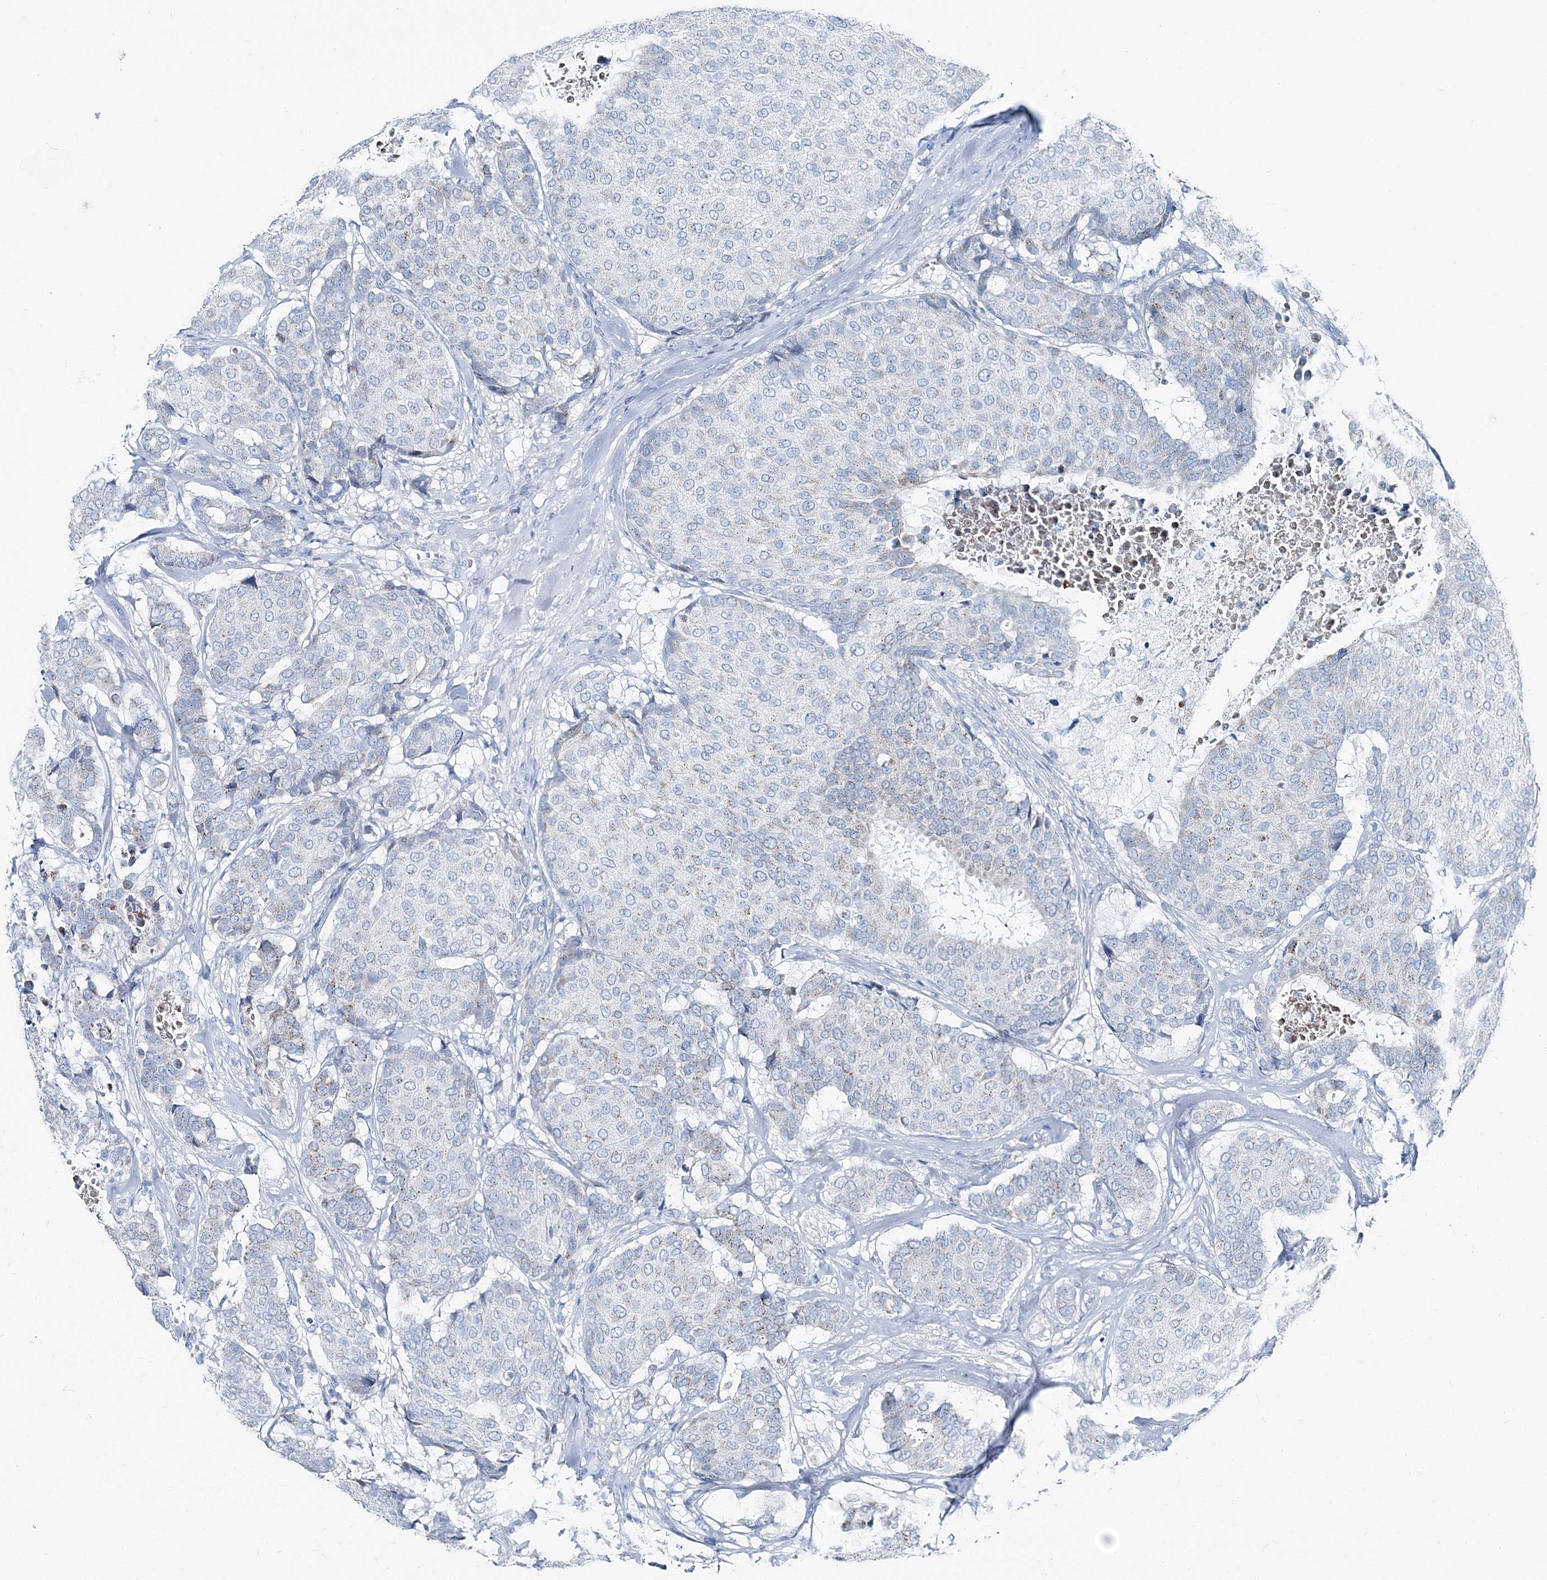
{"staining": {"intensity": "negative", "quantity": "none", "location": "none"}, "tissue": "breast cancer", "cell_type": "Tumor cells", "image_type": "cancer", "snomed": [{"axis": "morphology", "description": "Duct carcinoma"}, {"axis": "topography", "description": "Breast"}], "caption": "This is an immunohistochemistry micrograph of human breast cancer. There is no positivity in tumor cells.", "gene": "GABARAPL2", "patient": {"sex": "female", "age": 75}}